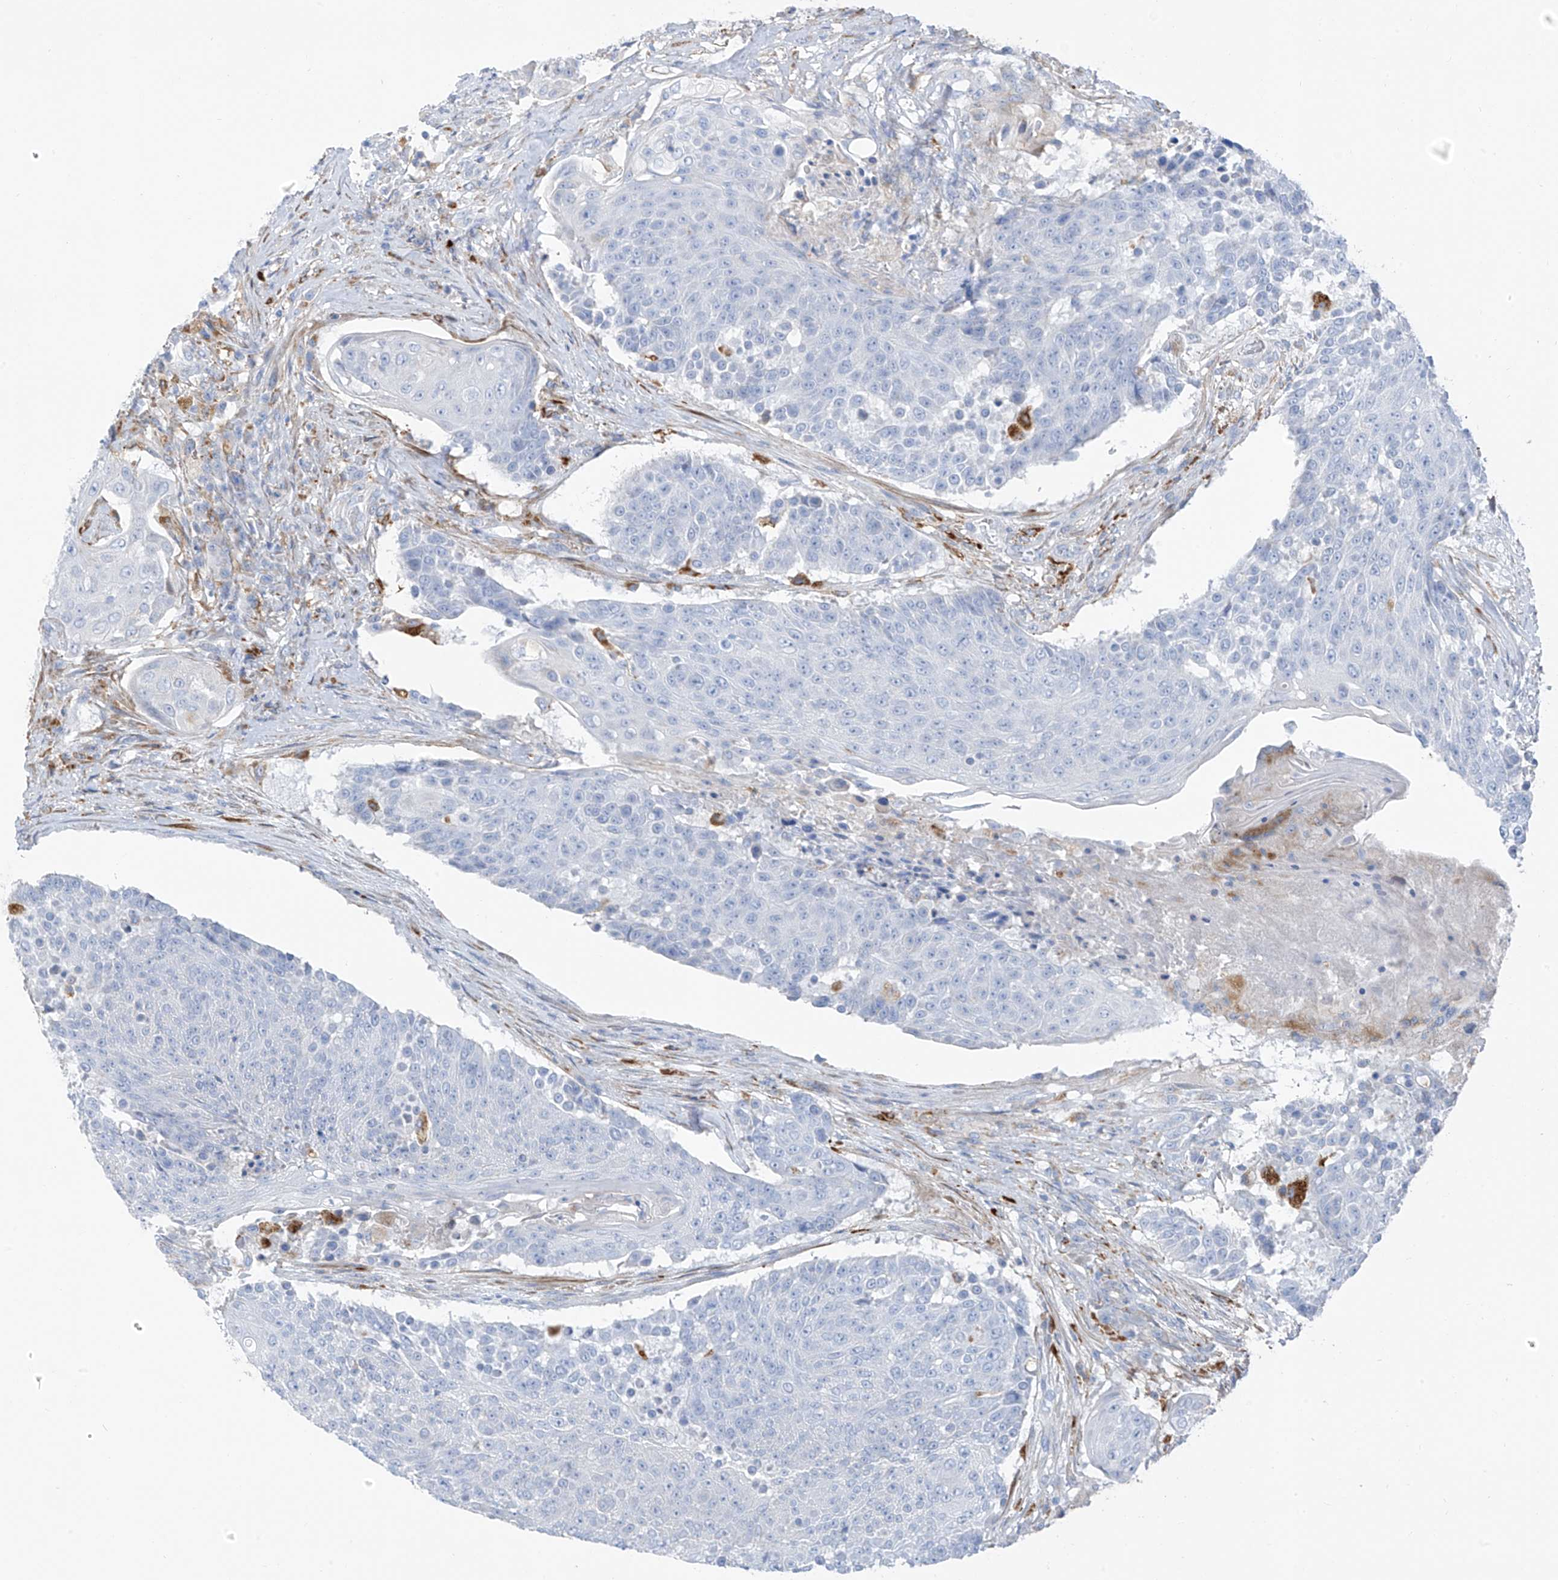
{"staining": {"intensity": "negative", "quantity": "none", "location": "none"}, "tissue": "urothelial cancer", "cell_type": "Tumor cells", "image_type": "cancer", "snomed": [{"axis": "morphology", "description": "Urothelial carcinoma, High grade"}, {"axis": "topography", "description": "Urinary bladder"}], "caption": "Human high-grade urothelial carcinoma stained for a protein using immunohistochemistry (IHC) exhibits no positivity in tumor cells.", "gene": "GLMP", "patient": {"sex": "female", "age": 63}}